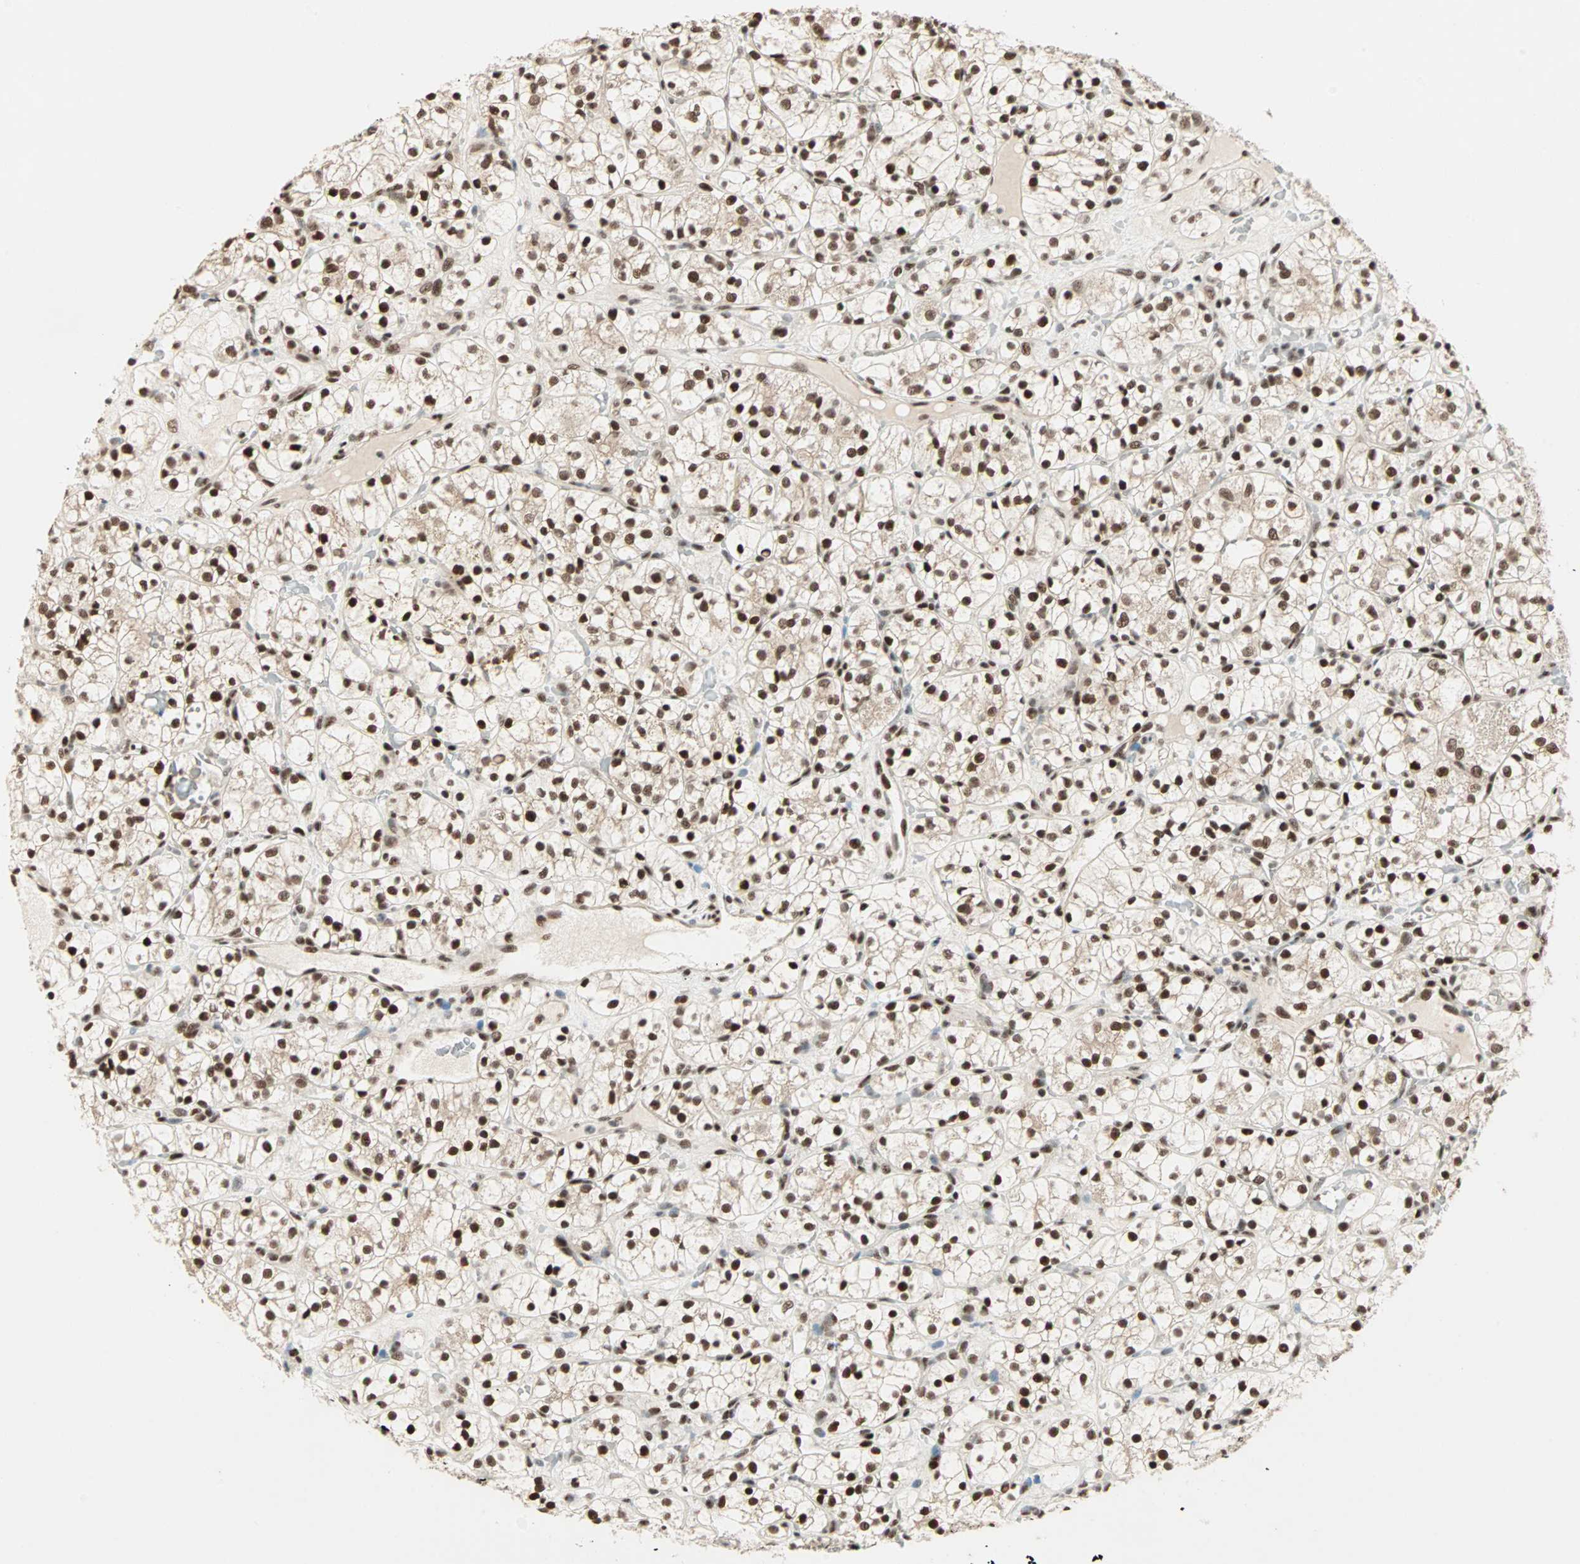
{"staining": {"intensity": "strong", "quantity": ">75%", "location": "nuclear"}, "tissue": "renal cancer", "cell_type": "Tumor cells", "image_type": "cancer", "snomed": [{"axis": "morphology", "description": "Adenocarcinoma, NOS"}, {"axis": "topography", "description": "Kidney"}], "caption": "Renal cancer (adenocarcinoma) was stained to show a protein in brown. There is high levels of strong nuclear positivity in approximately >75% of tumor cells. (DAB (3,3'-diaminobenzidine) = brown stain, brightfield microscopy at high magnification).", "gene": "BLM", "patient": {"sex": "female", "age": 60}}